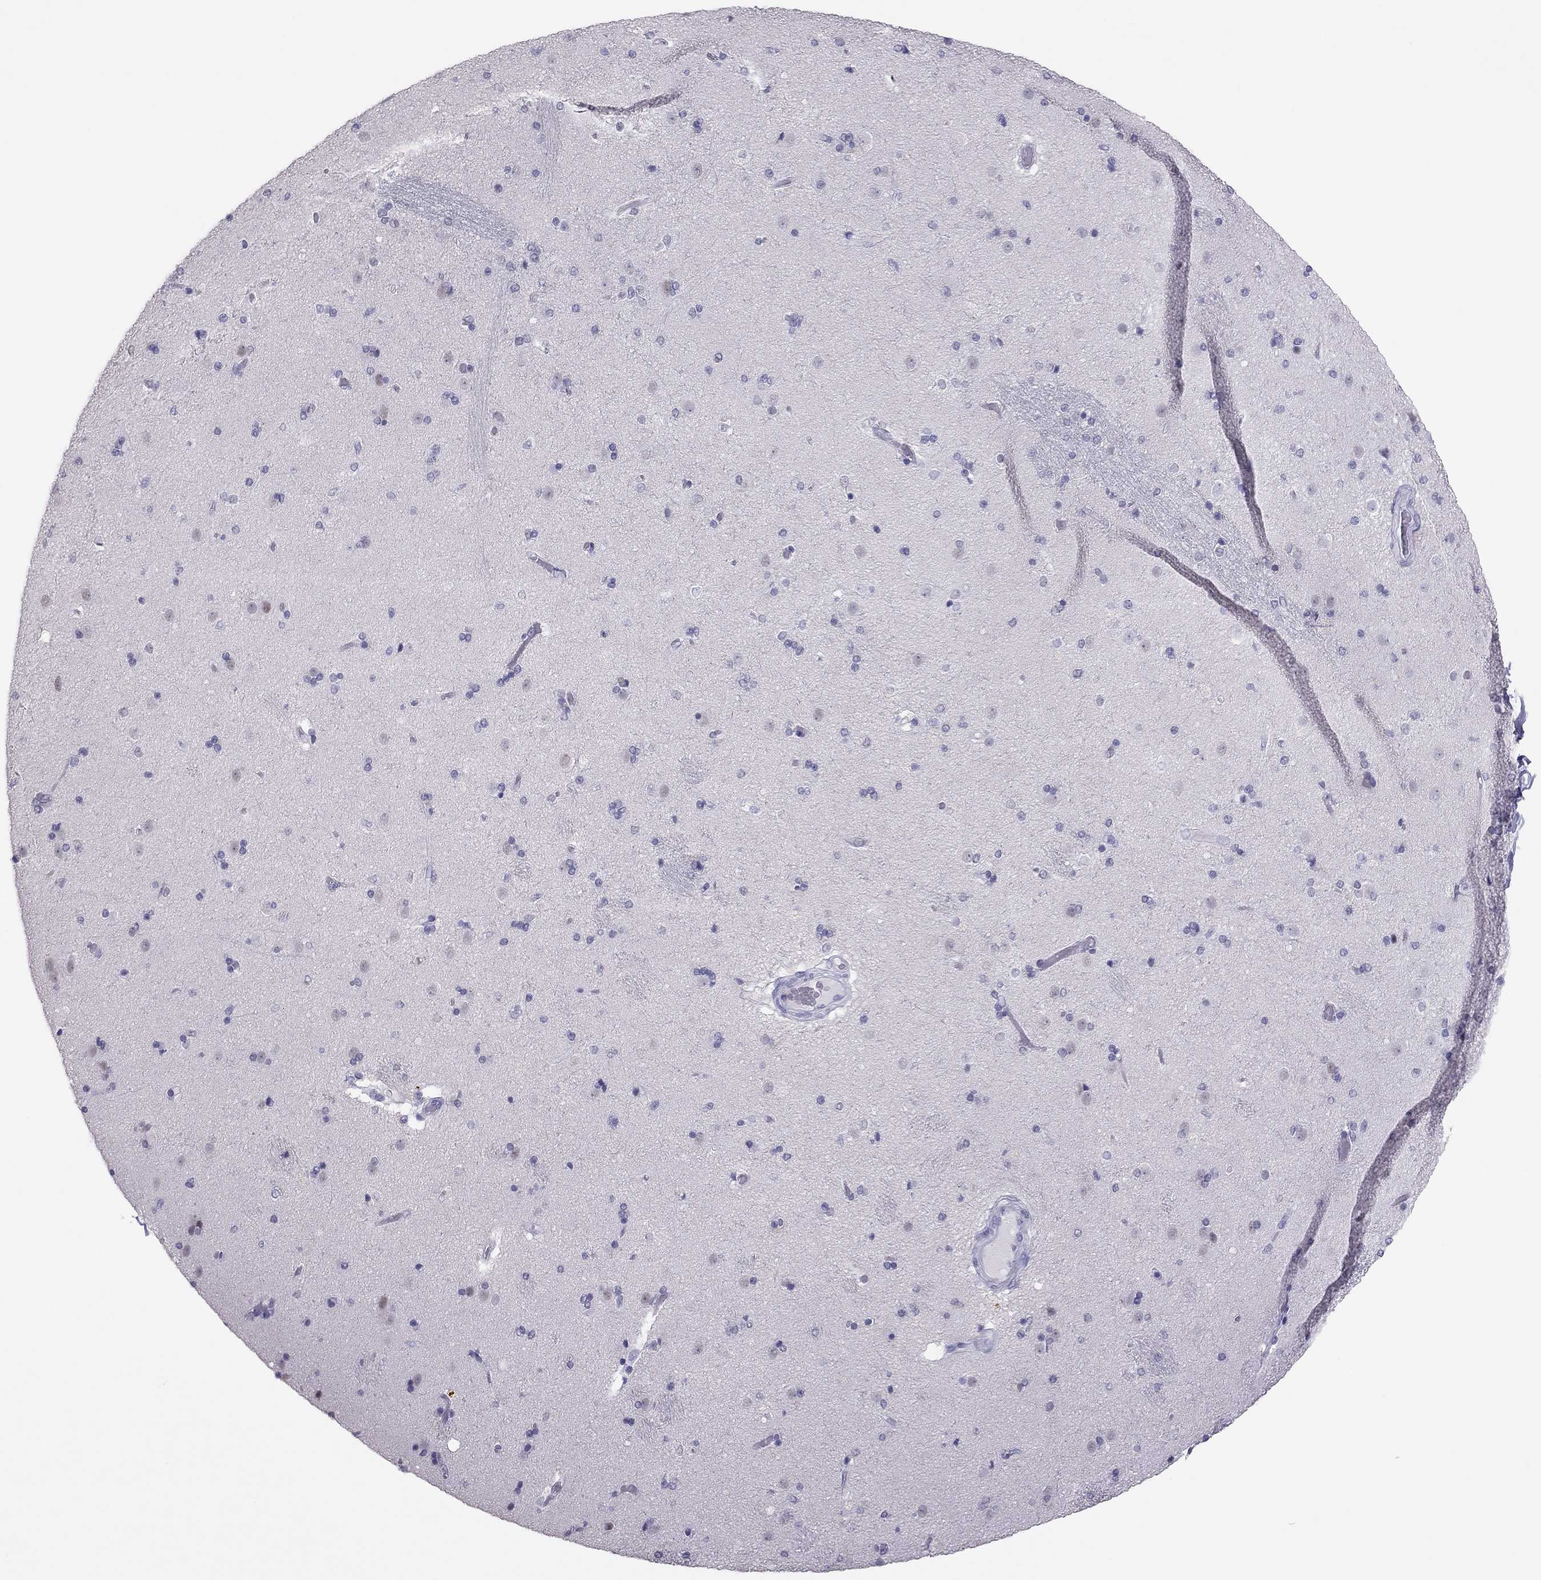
{"staining": {"intensity": "negative", "quantity": "none", "location": "none"}, "tissue": "caudate", "cell_type": "Glial cells", "image_type": "normal", "snomed": [{"axis": "morphology", "description": "Normal tissue, NOS"}, {"axis": "topography", "description": "Lateral ventricle wall"}], "caption": "Image shows no protein expression in glial cells of unremarkable caudate. Nuclei are stained in blue.", "gene": "PHOX2A", "patient": {"sex": "male", "age": 54}}